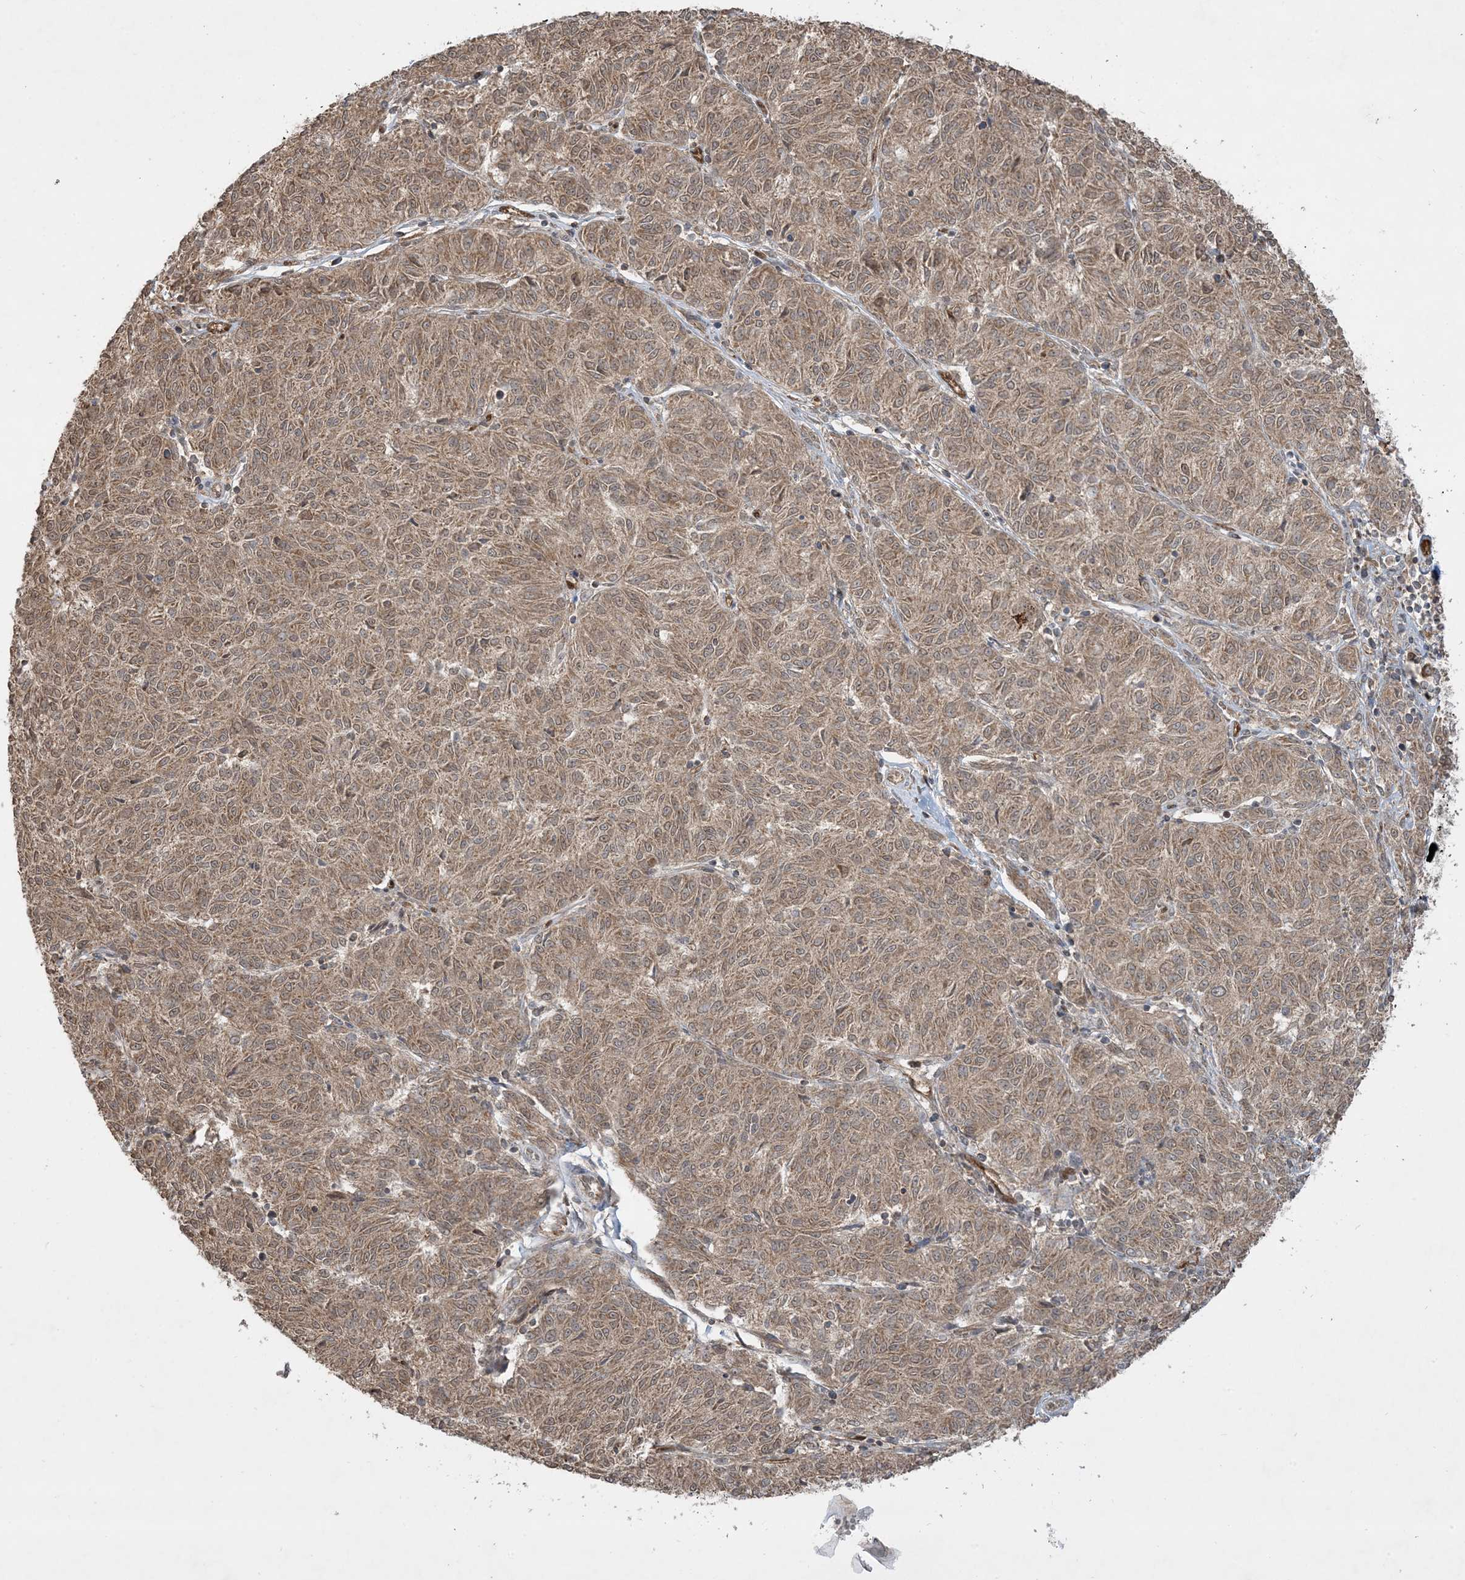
{"staining": {"intensity": "moderate", "quantity": ">75%", "location": "cytoplasmic/membranous"}, "tissue": "melanoma", "cell_type": "Tumor cells", "image_type": "cancer", "snomed": [{"axis": "morphology", "description": "Malignant melanoma, NOS"}, {"axis": "topography", "description": "Skin"}], "caption": "Melanoma stained with DAB (3,3'-diaminobenzidine) IHC exhibits medium levels of moderate cytoplasmic/membranous staining in approximately >75% of tumor cells. The staining is performed using DAB (3,3'-diaminobenzidine) brown chromogen to label protein expression. The nuclei are counter-stained blue using hematoxylin.", "gene": "PPM1F", "patient": {"sex": "female", "age": 72}}